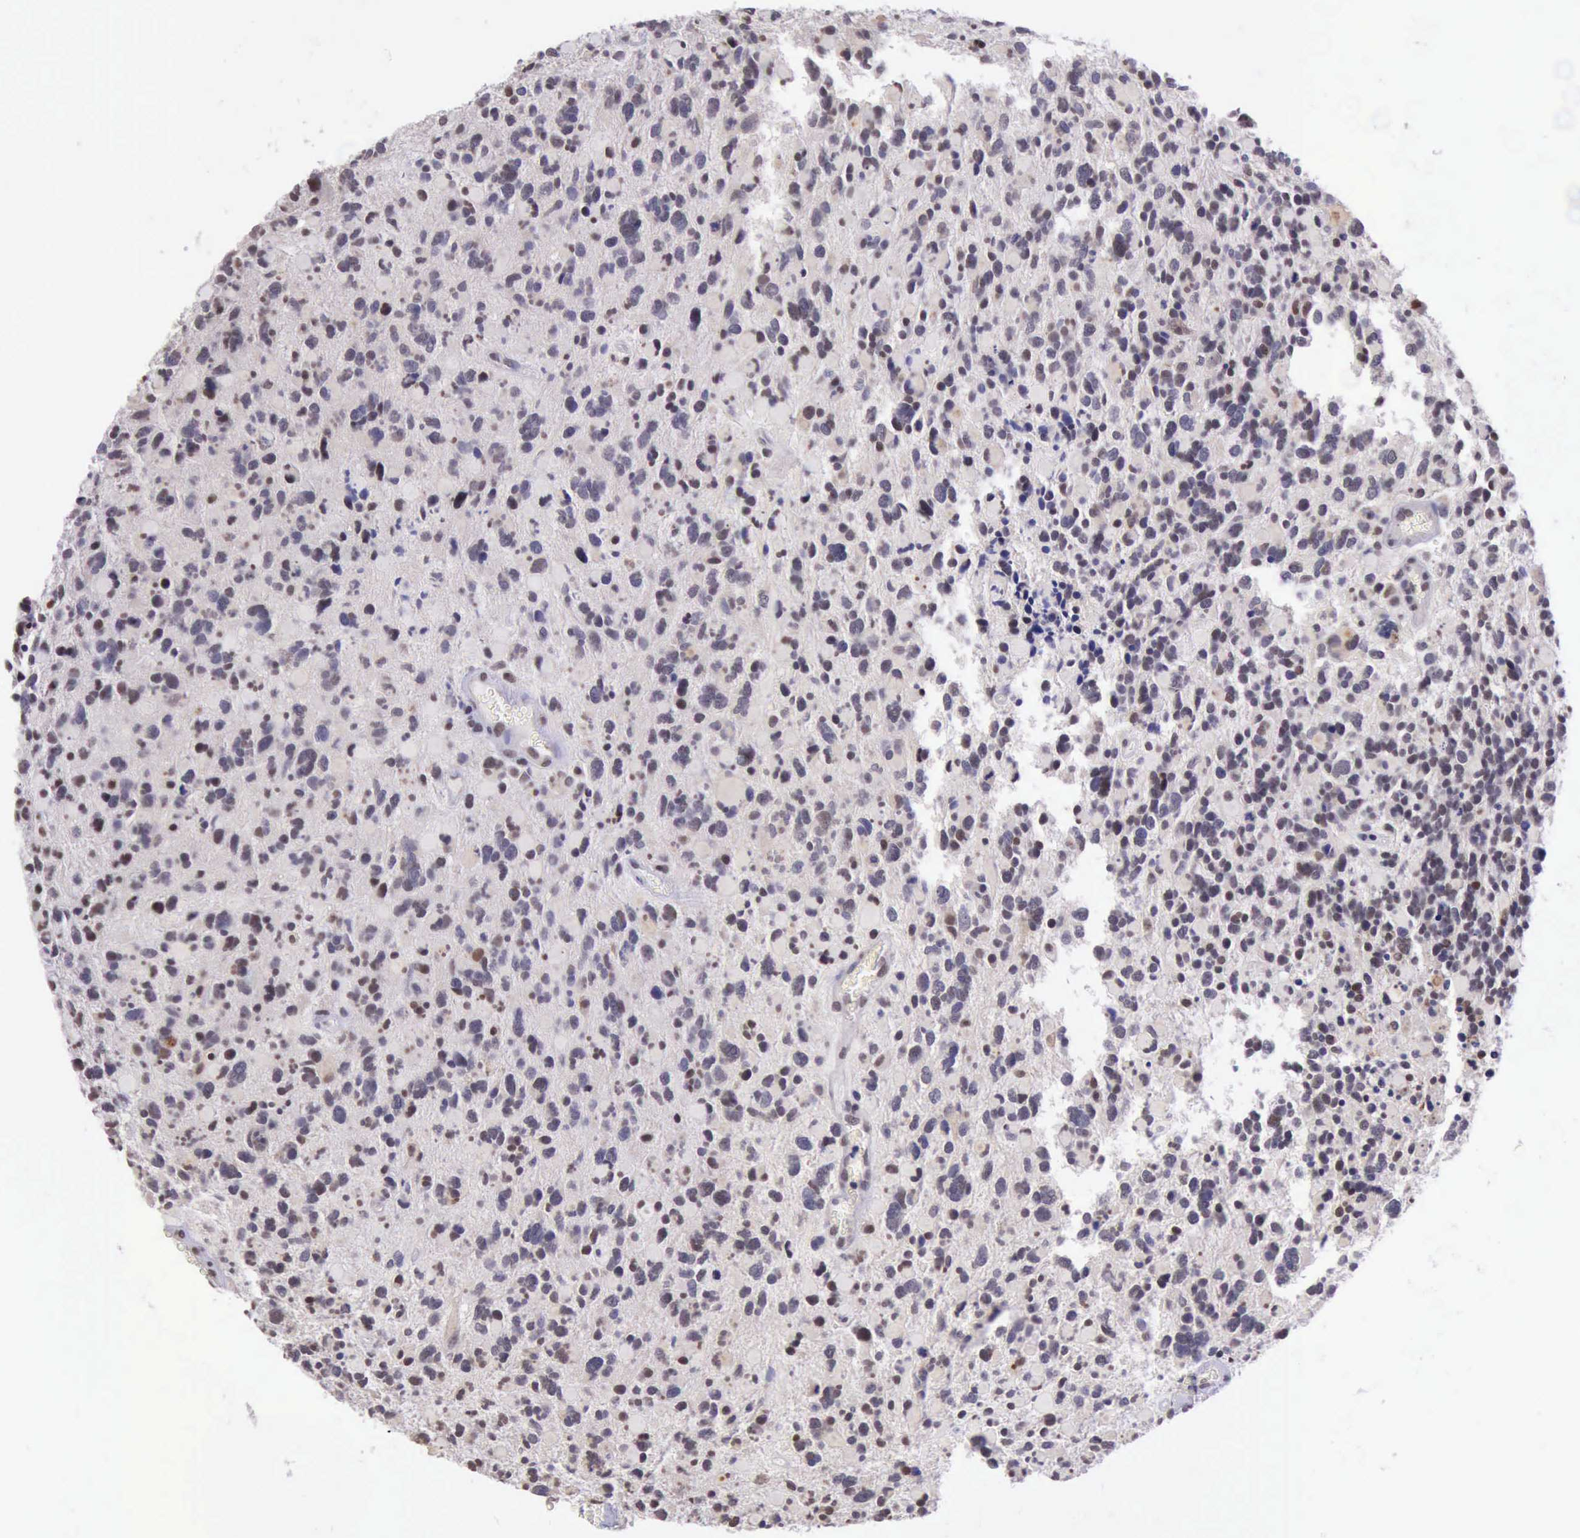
{"staining": {"intensity": "weak", "quantity": ">75%", "location": "nuclear"}, "tissue": "glioma", "cell_type": "Tumor cells", "image_type": "cancer", "snomed": [{"axis": "morphology", "description": "Glioma, malignant, High grade"}, {"axis": "topography", "description": "Brain"}], "caption": "The image exhibits immunohistochemical staining of glioma. There is weak nuclear expression is seen in about >75% of tumor cells. Nuclei are stained in blue.", "gene": "PRPF39", "patient": {"sex": "female", "age": 37}}